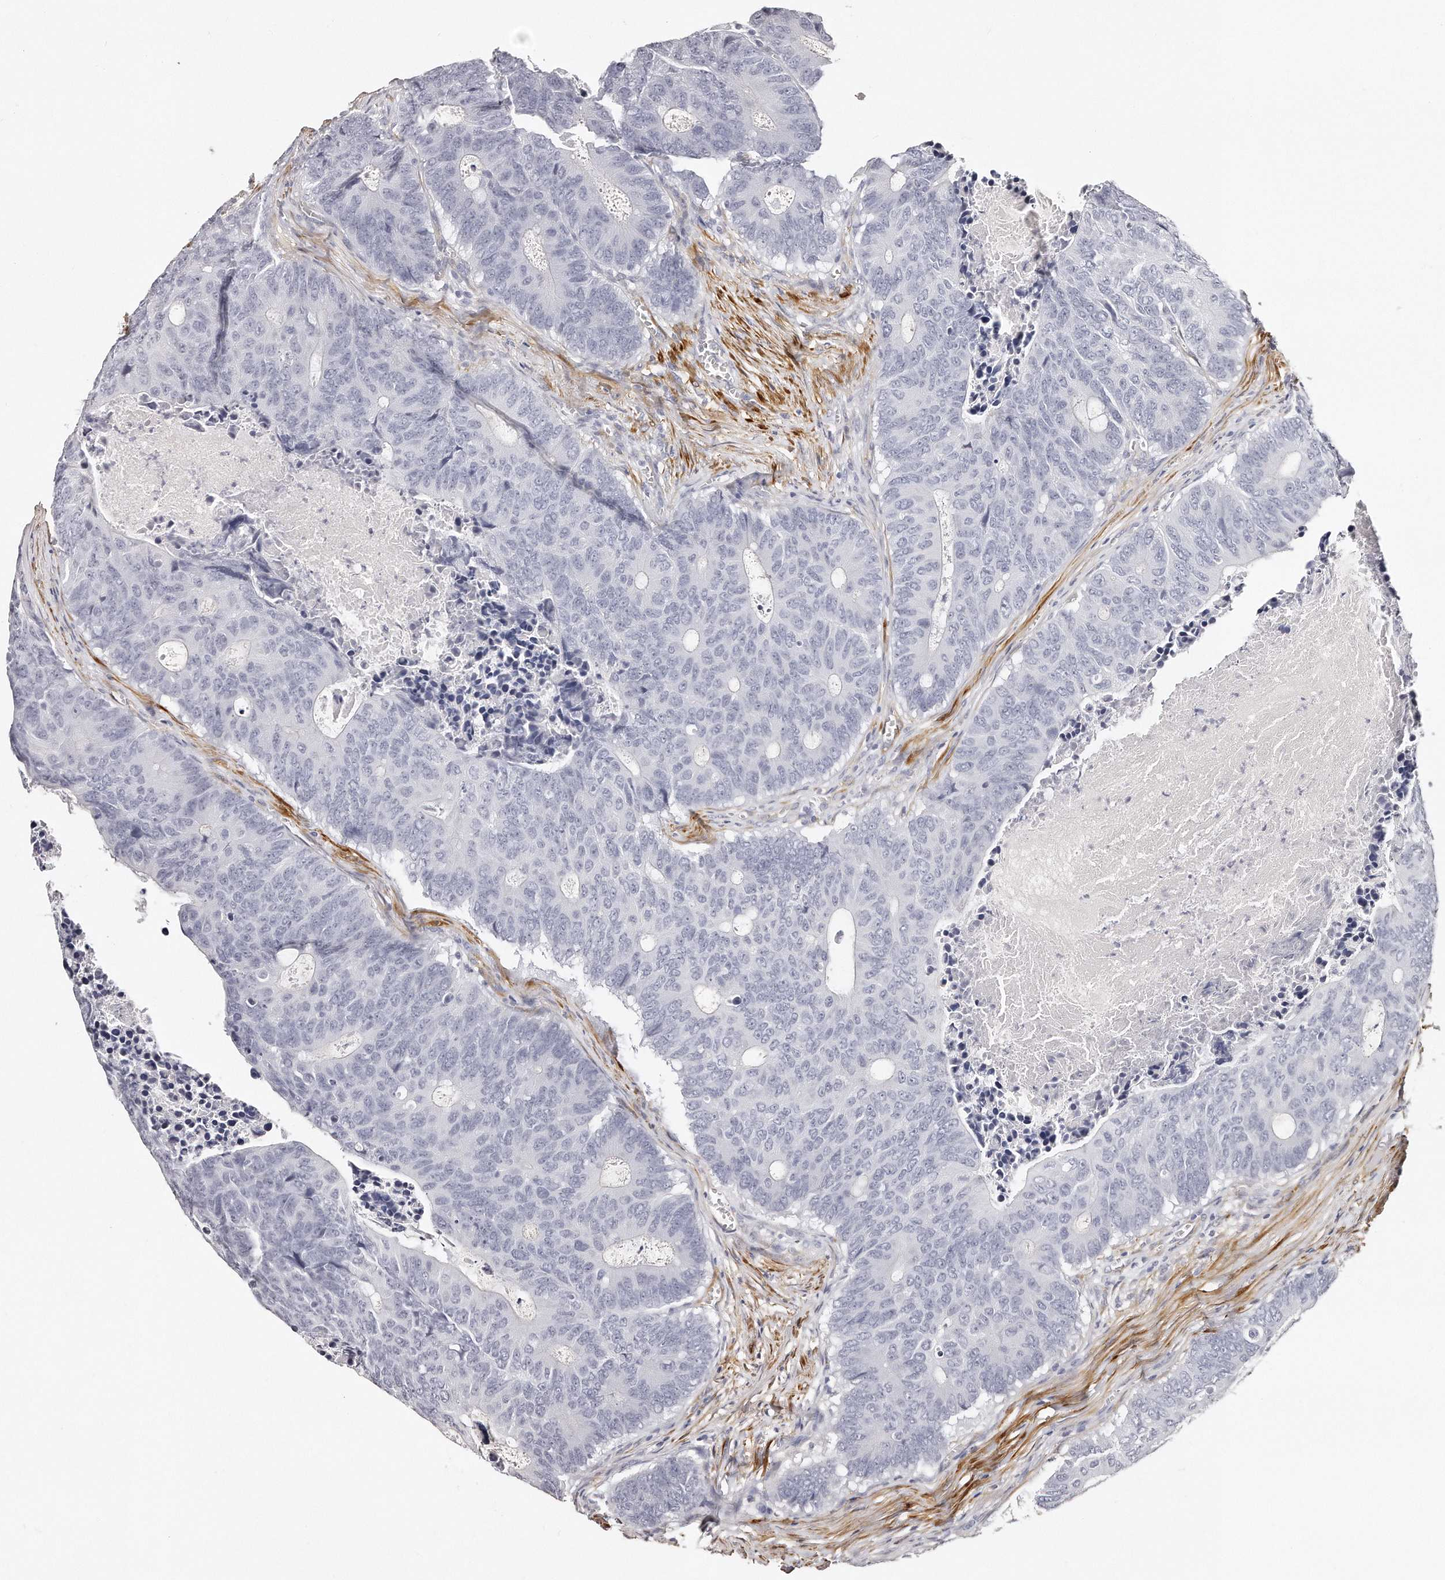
{"staining": {"intensity": "negative", "quantity": "none", "location": "none"}, "tissue": "colorectal cancer", "cell_type": "Tumor cells", "image_type": "cancer", "snomed": [{"axis": "morphology", "description": "Adenocarcinoma, NOS"}, {"axis": "topography", "description": "Colon"}], "caption": "Colorectal cancer (adenocarcinoma) stained for a protein using immunohistochemistry (IHC) displays no staining tumor cells.", "gene": "LMOD1", "patient": {"sex": "male", "age": 87}}